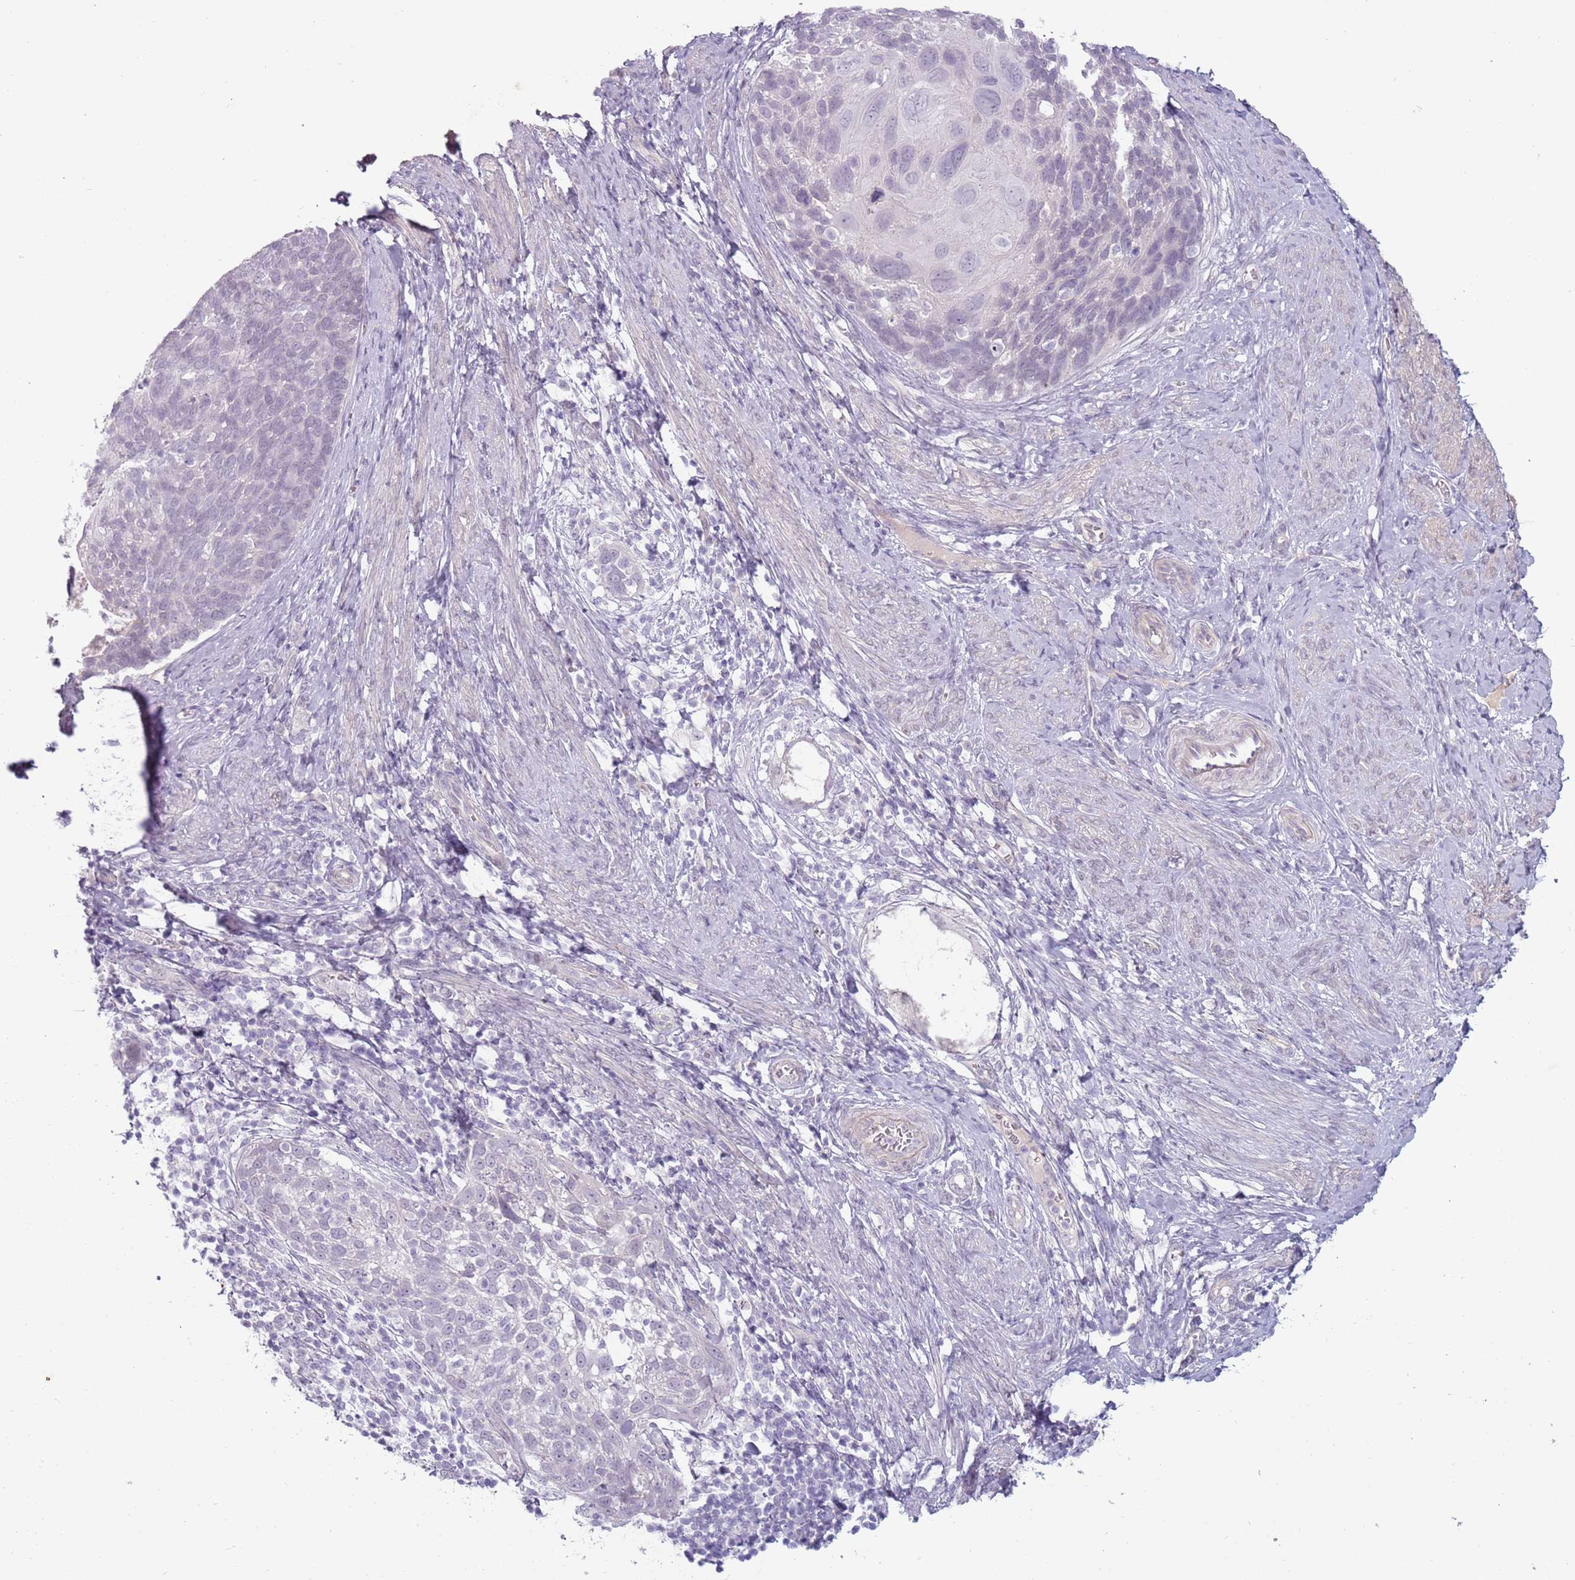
{"staining": {"intensity": "negative", "quantity": "none", "location": "none"}, "tissue": "cervical cancer", "cell_type": "Tumor cells", "image_type": "cancer", "snomed": [{"axis": "morphology", "description": "Squamous cell carcinoma, NOS"}, {"axis": "topography", "description": "Cervix"}], "caption": "This is an IHC image of squamous cell carcinoma (cervical). There is no staining in tumor cells.", "gene": "RFX2", "patient": {"sex": "female", "age": 80}}